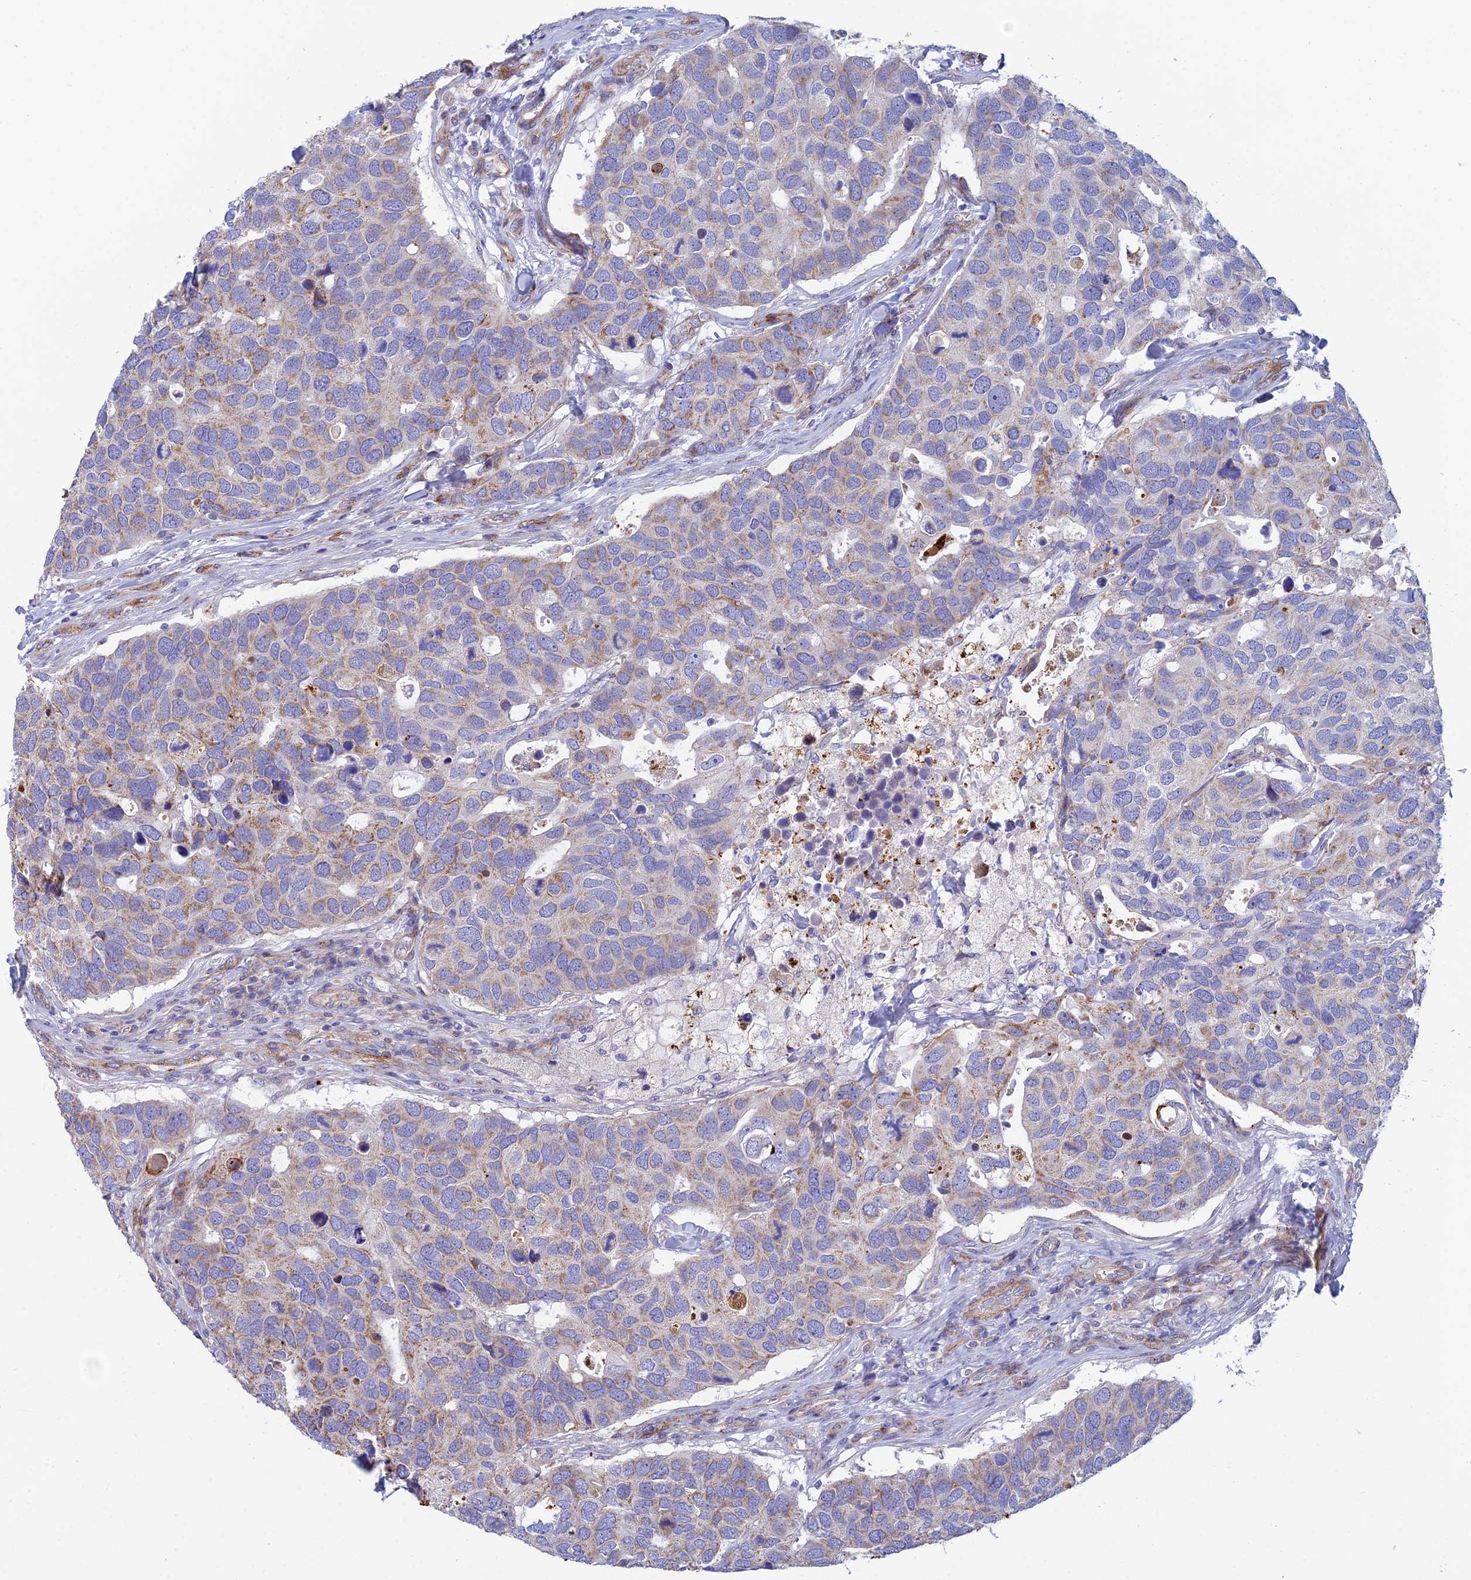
{"staining": {"intensity": "weak", "quantity": "<25%", "location": "cytoplasmic/membranous"}, "tissue": "breast cancer", "cell_type": "Tumor cells", "image_type": "cancer", "snomed": [{"axis": "morphology", "description": "Duct carcinoma"}, {"axis": "topography", "description": "Breast"}], "caption": "An IHC micrograph of breast cancer is shown. There is no staining in tumor cells of breast cancer.", "gene": "CSPG4", "patient": {"sex": "female", "age": 83}}